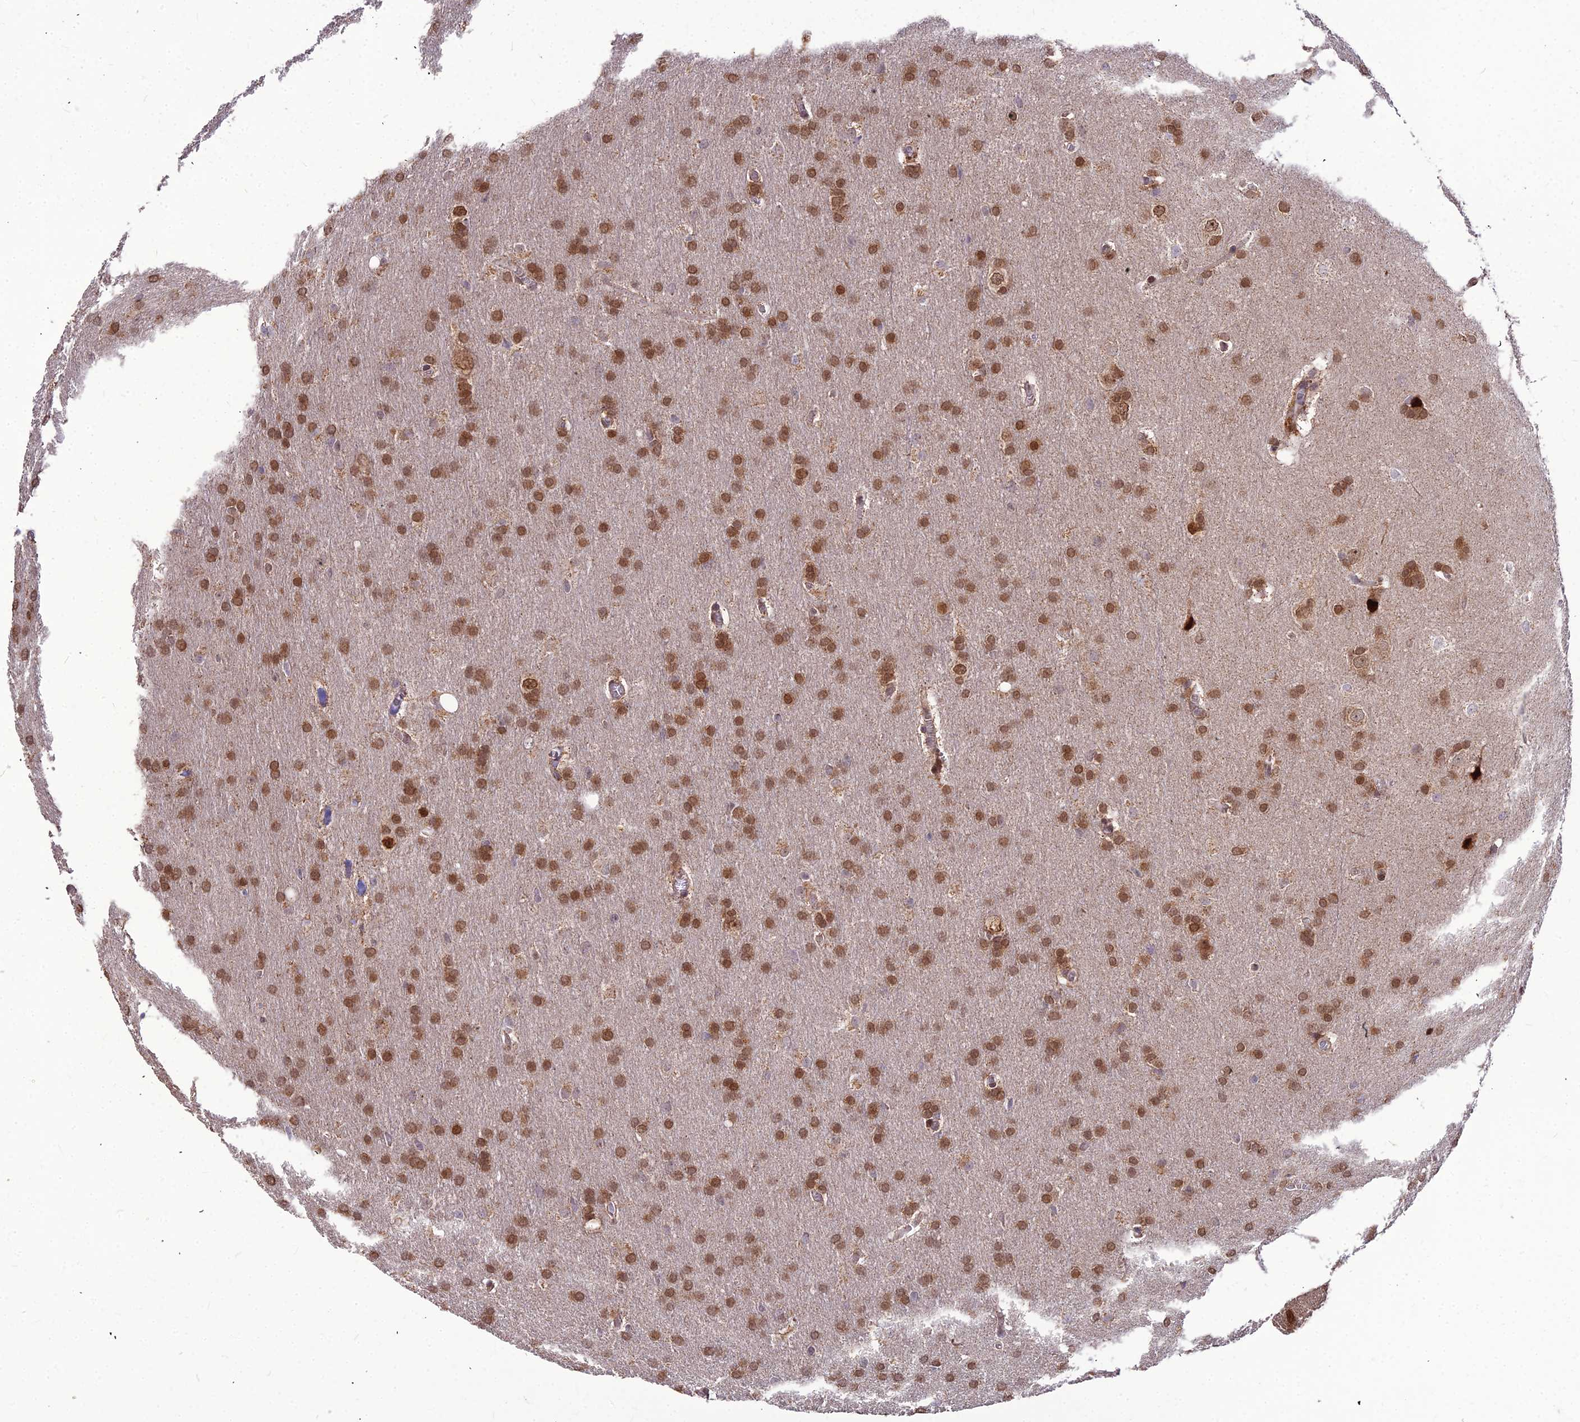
{"staining": {"intensity": "moderate", "quantity": ">75%", "location": "cytoplasmic/membranous,nuclear"}, "tissue": "glioma", "cell_type": "Tumor cells", "image_type": "cancer", "snomed": [{"axis": "morphology", "description": "Glioma, malignant, Low grade"}, {"axis": "topography", "description": "Brain"}], "caption": "The micrograph exhibits a brown stain indicating the presence of a protein in the cytoplasmic/membranous and nuclear of tumor cells in malignant low-grade glioma.", "gene": "LEKR1", "patient": {"sex": "female", "age": 32}}